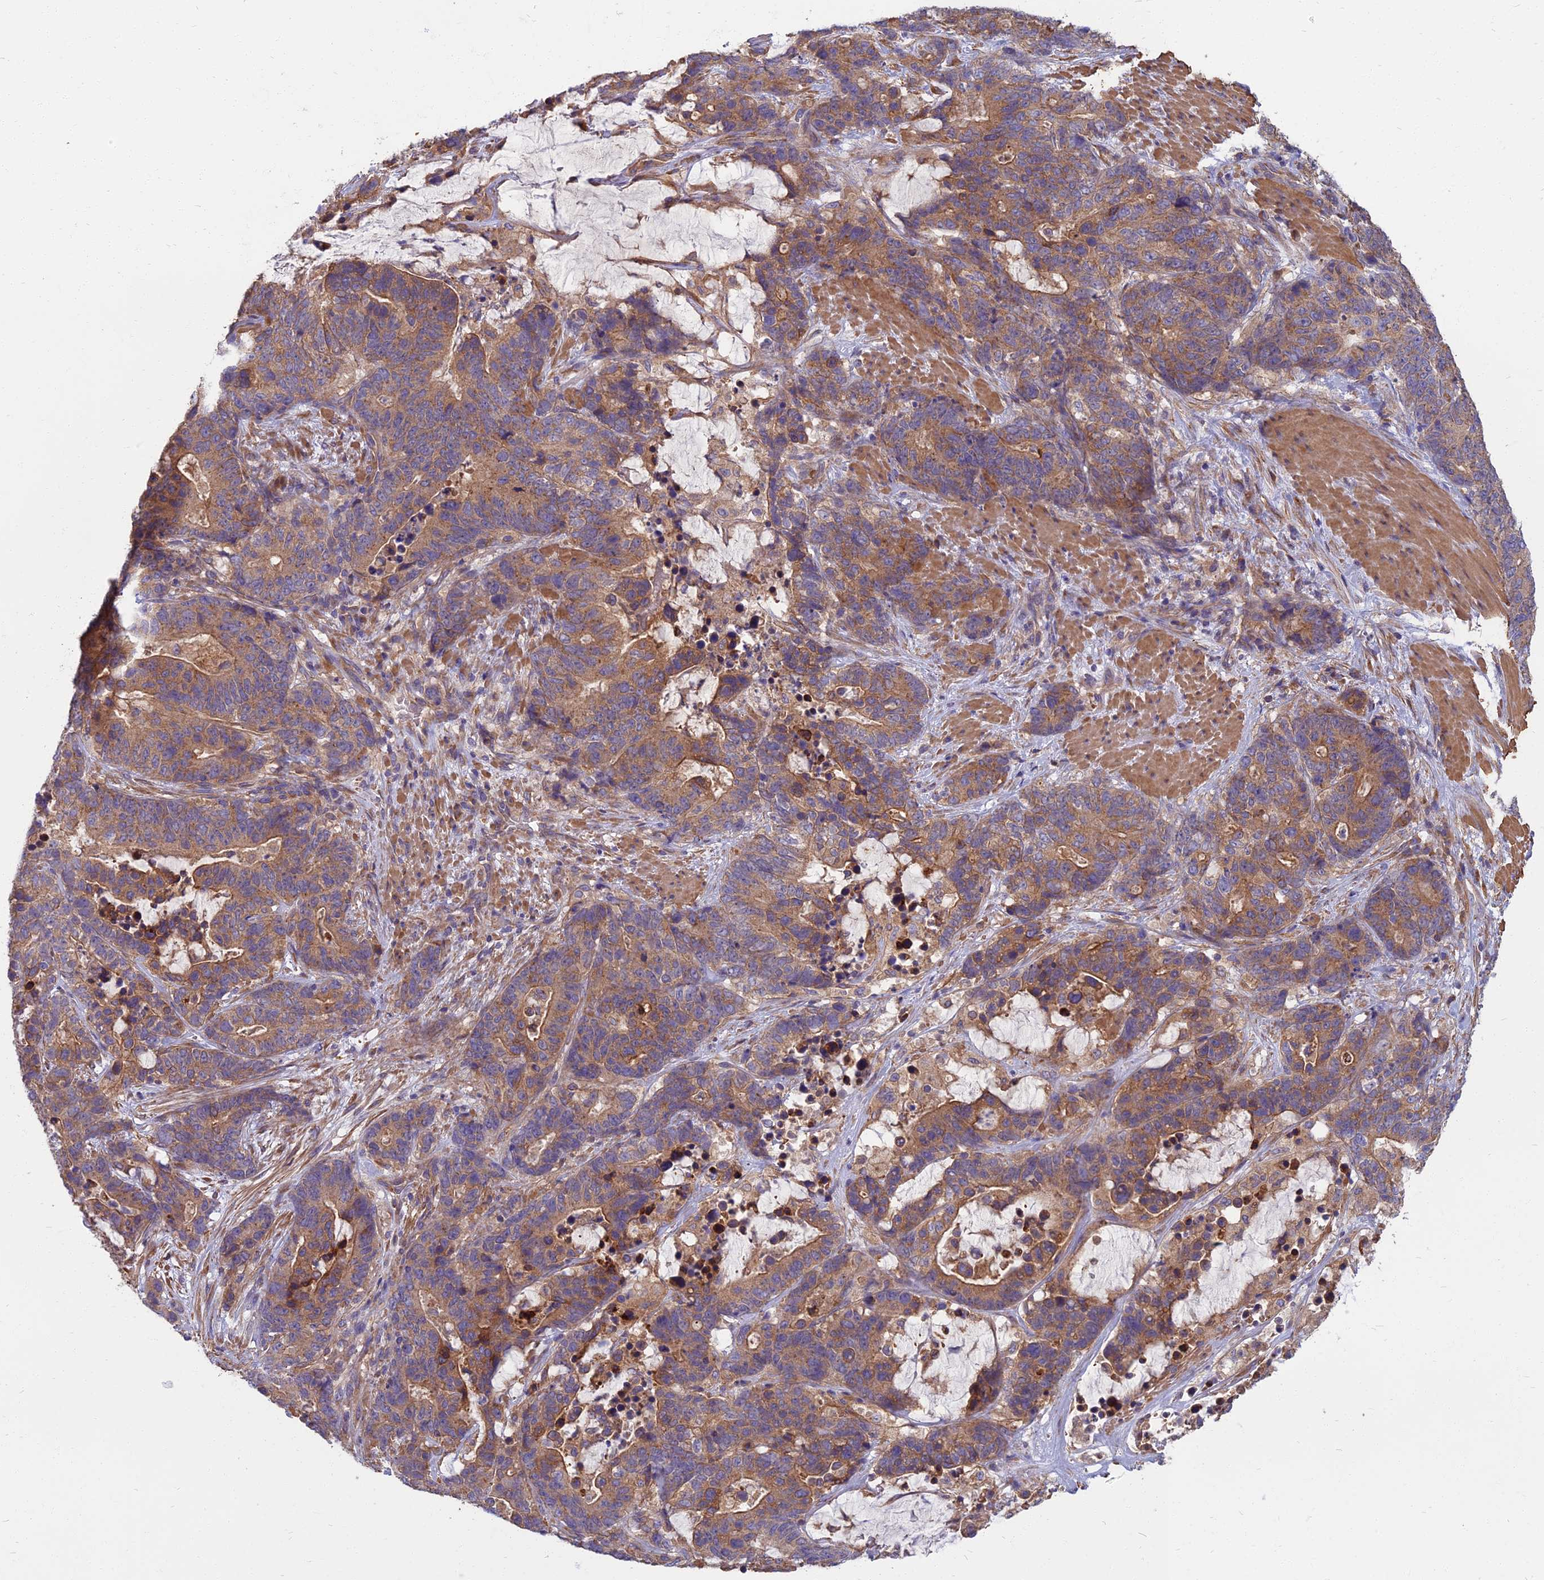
{"staining": {"intensity": "moderate", "quantity": ">75%", "location": "cytoplasmic/membranous"}, "tissue": "stomach cancer", "cell_type": "Tumor cells", "image_type": "cancer", "snomed": [{"axis": "morphology", "description": "Adenocarcinoma, NOS"}, {"axis": "topography", "description": "Stomach"}], "caption": "Stomach cancer (adenocarcinoma) stained with a protein marker reveals moderate staining in tumor cells.", "gene": "WDR24", "patient": {"sex": "female", "age": 76}}